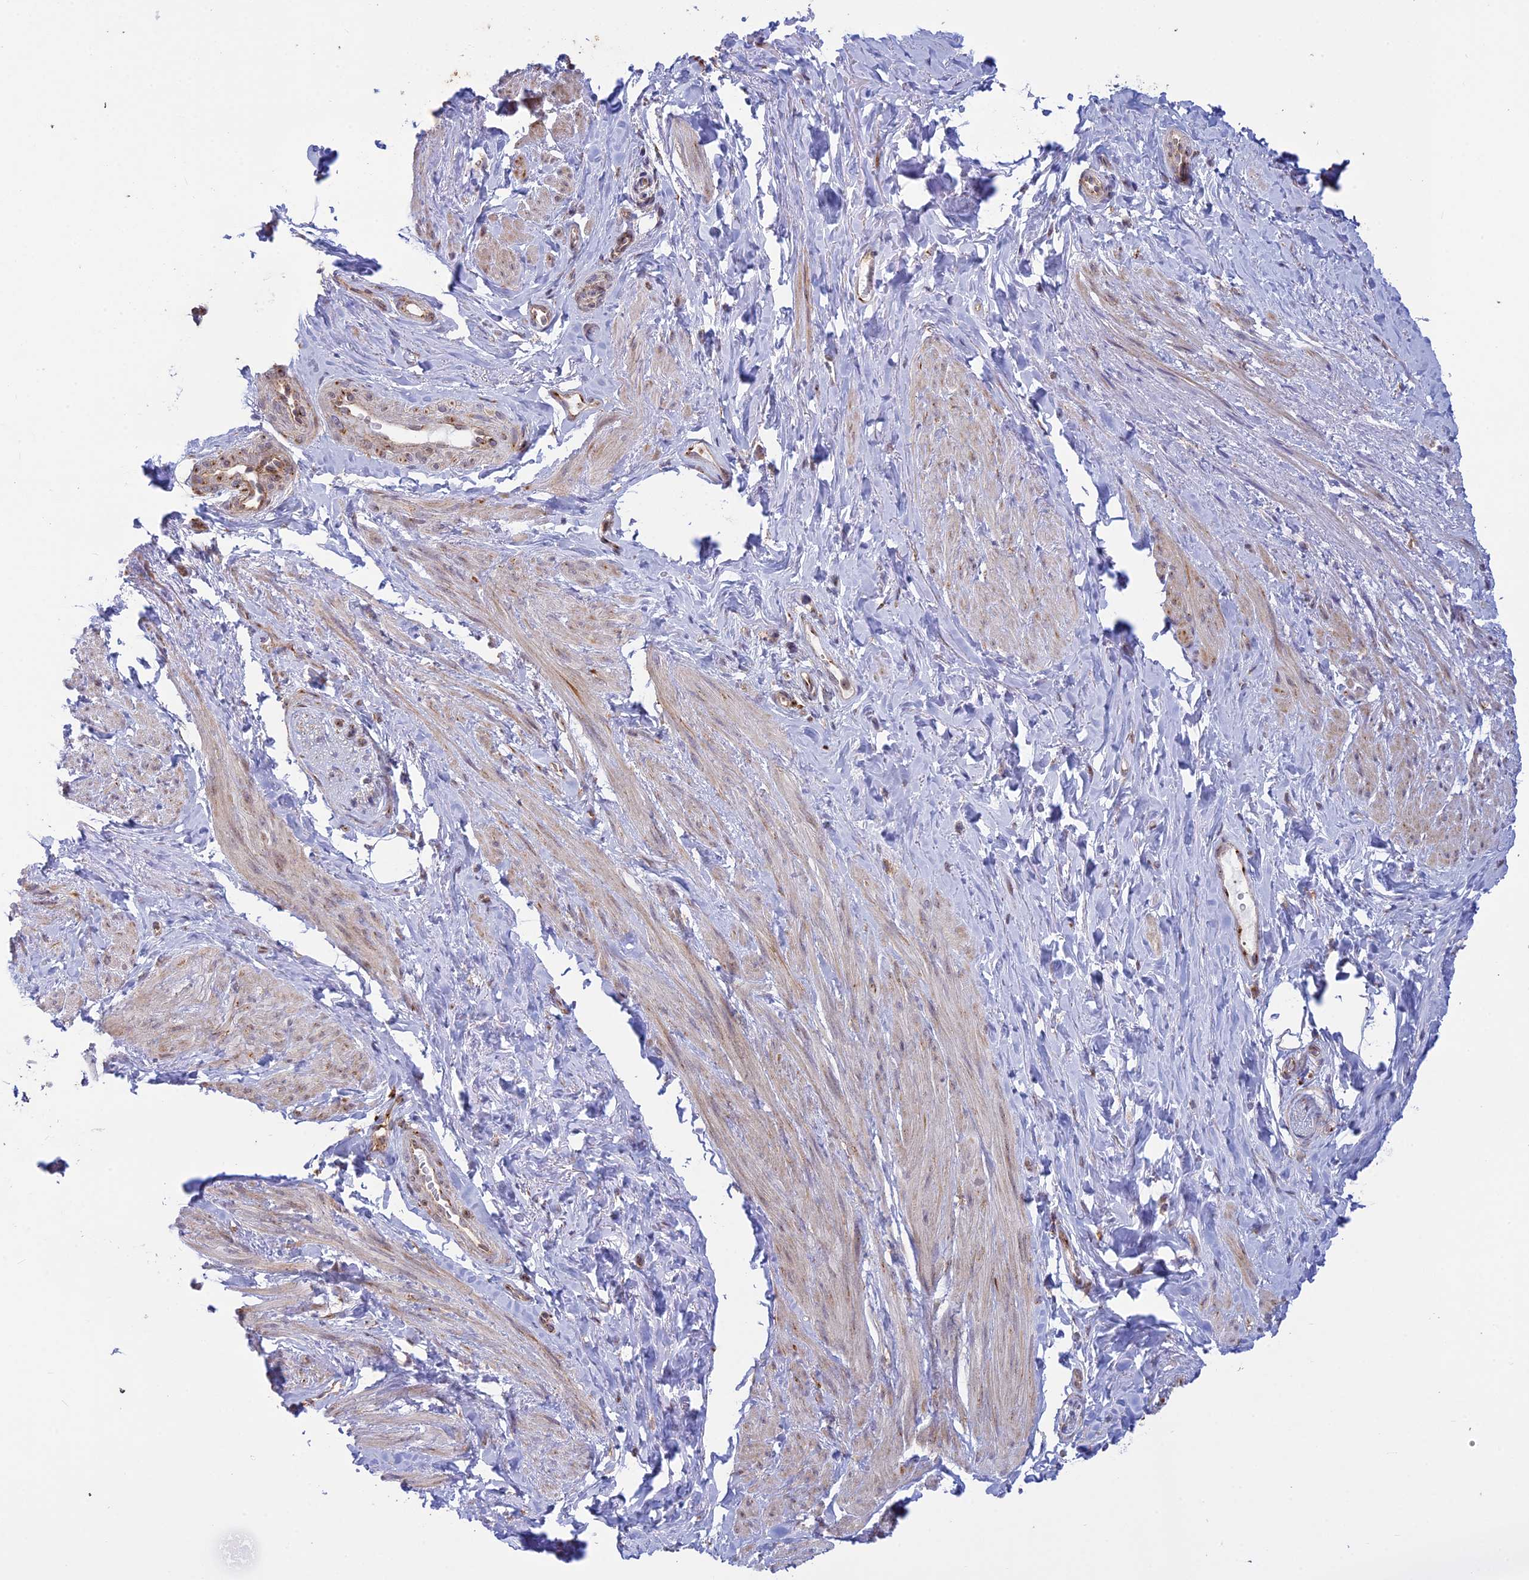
{"staining": {"intensity": "weak", "quantity": "<25%", "location": "cytoplasmic/membranous"}, "tissue": "smooth muscle", "cell_type": "Smooth muscle cells", "image_type": "normal", "snomed": [{"axis": "morphology", "description": "Normal tissue, NOS"}, {"axis": "topography", "description": "Smooth muscle"}, {"axis": "topography", "description": "Peripheral nerve tissue"}], "caption": "Benign smooth muscle was stained to show a protein in brown. There is no significant expression in smooth muscle cells.", "gene": "CLINT1", "patient": {"sex": "male", "age": 69}}